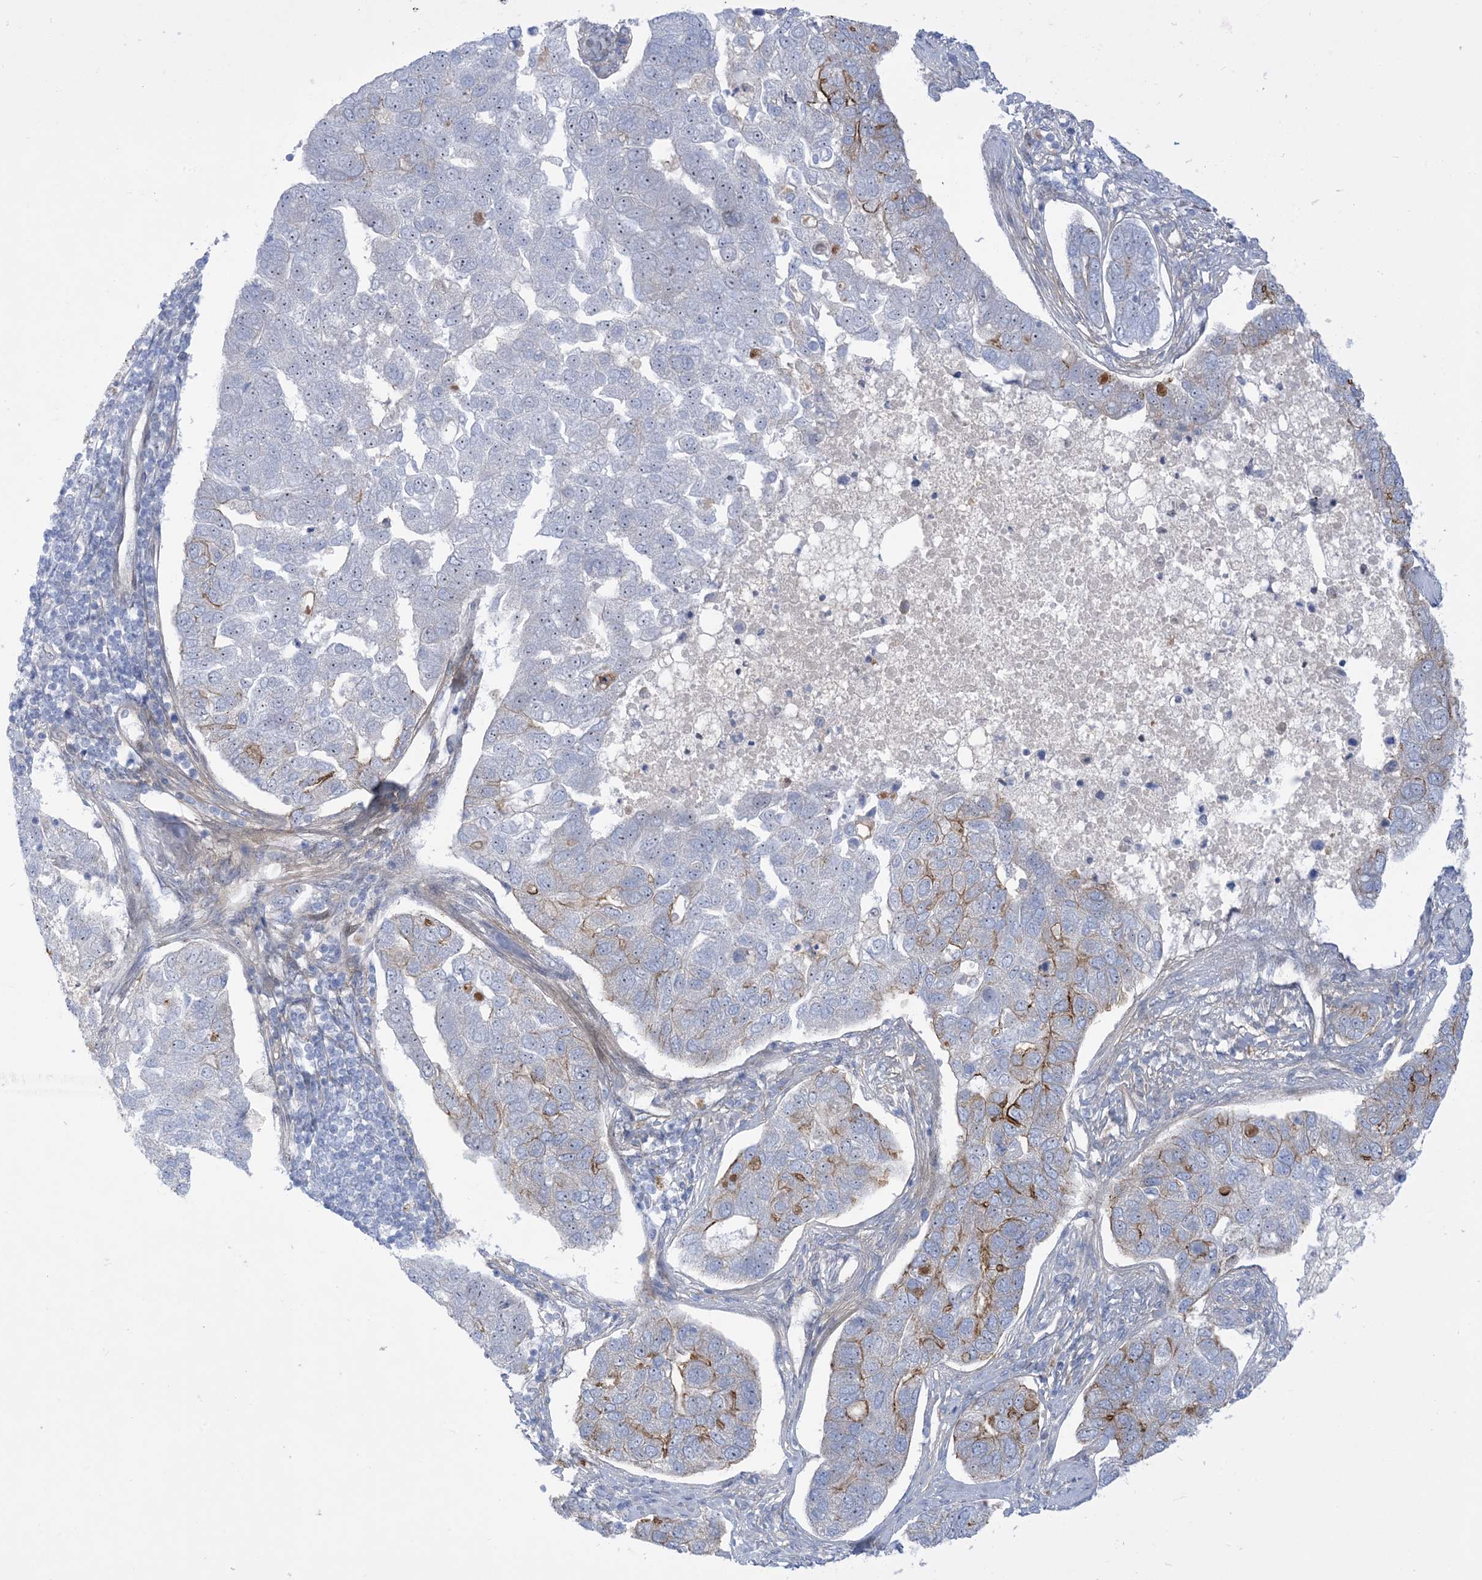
{"staining": {"intensity": "negative", "quantity": "none", "location": "none"}, "tissue": "pancreatic cancer", "cell_type": "Tumor cells", "image_type": "cancer", "snomed": [{"axis": "morphology", "description": "Adenocarcinoma, NOS"}, {"axis": "topography", "description": "Pancreas"}], "caption": "This micrograph is of pancreatic cancer stained with IHC to label a protein in brown with the nuclei are counter-stained blue. There is no staining in tumor cells.", "gene": "MARS2", "patient": {"sex": "female", "age": 61}}